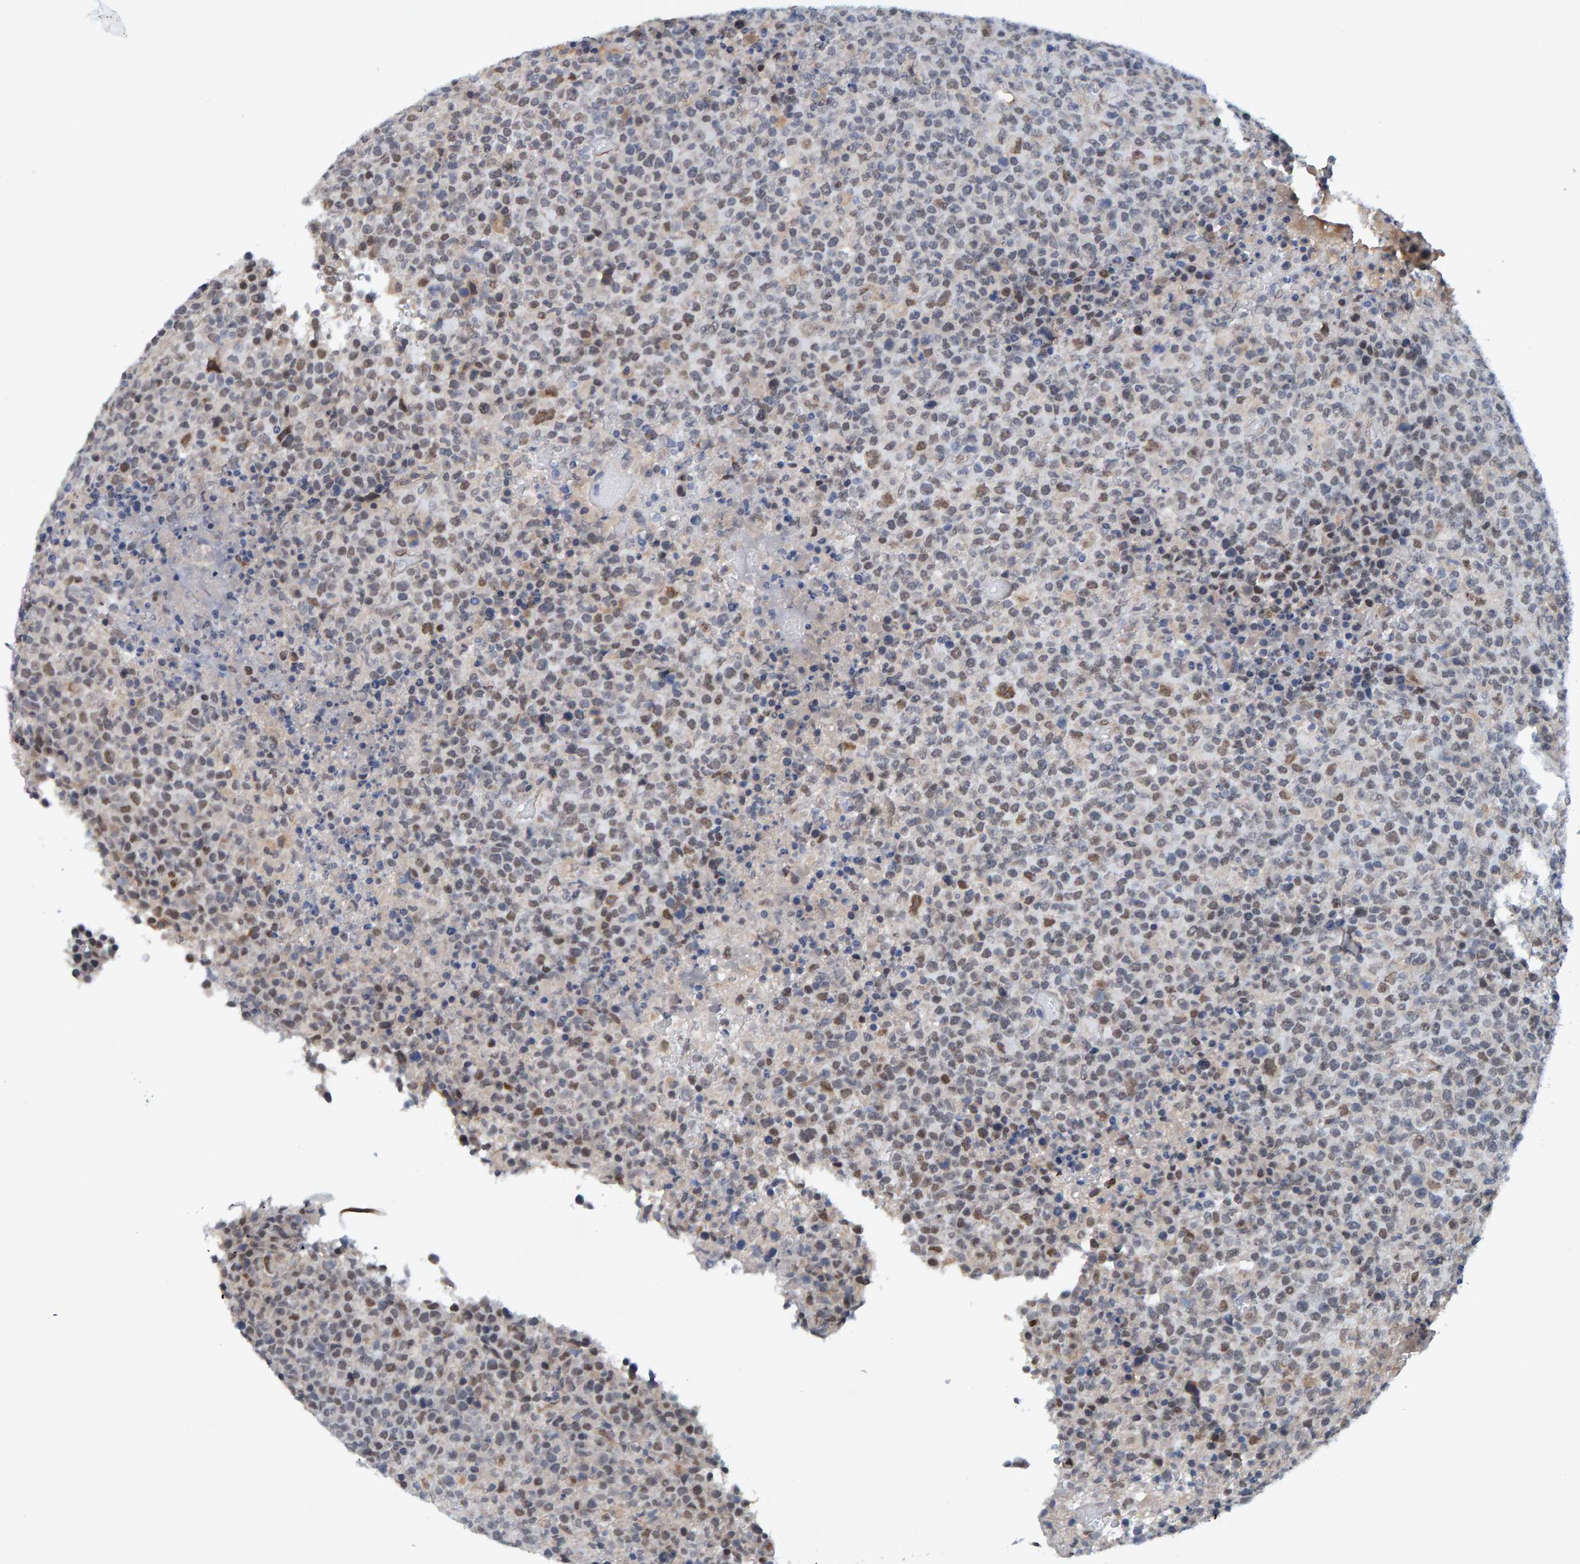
{"staining": {"intensity": "weak", "quantity": "25%-75%", "location": "cytoplasmic/membranous,nuclear"}, "tissue": "lymphoma", "cell_type": "Tumor cells", "image_type": "cancer", "snomed": [{"axis": "morphology", "description": "Malignant lymphoma, non-Hodgkin's type, High grade"}, {"axis": "topography", "description": "Lymph node"}], "caption": "Approximately 25%-75% of tumor cells in human high-grade malignant lymphoma, non-Hodgkin's type reveal weak cytoplasmic/membranous and nuclear protein expression as visualized by brown immunohistochemical staining.", "gene": "SCRN2", "patient": {"sex": "male", "age": 13}}